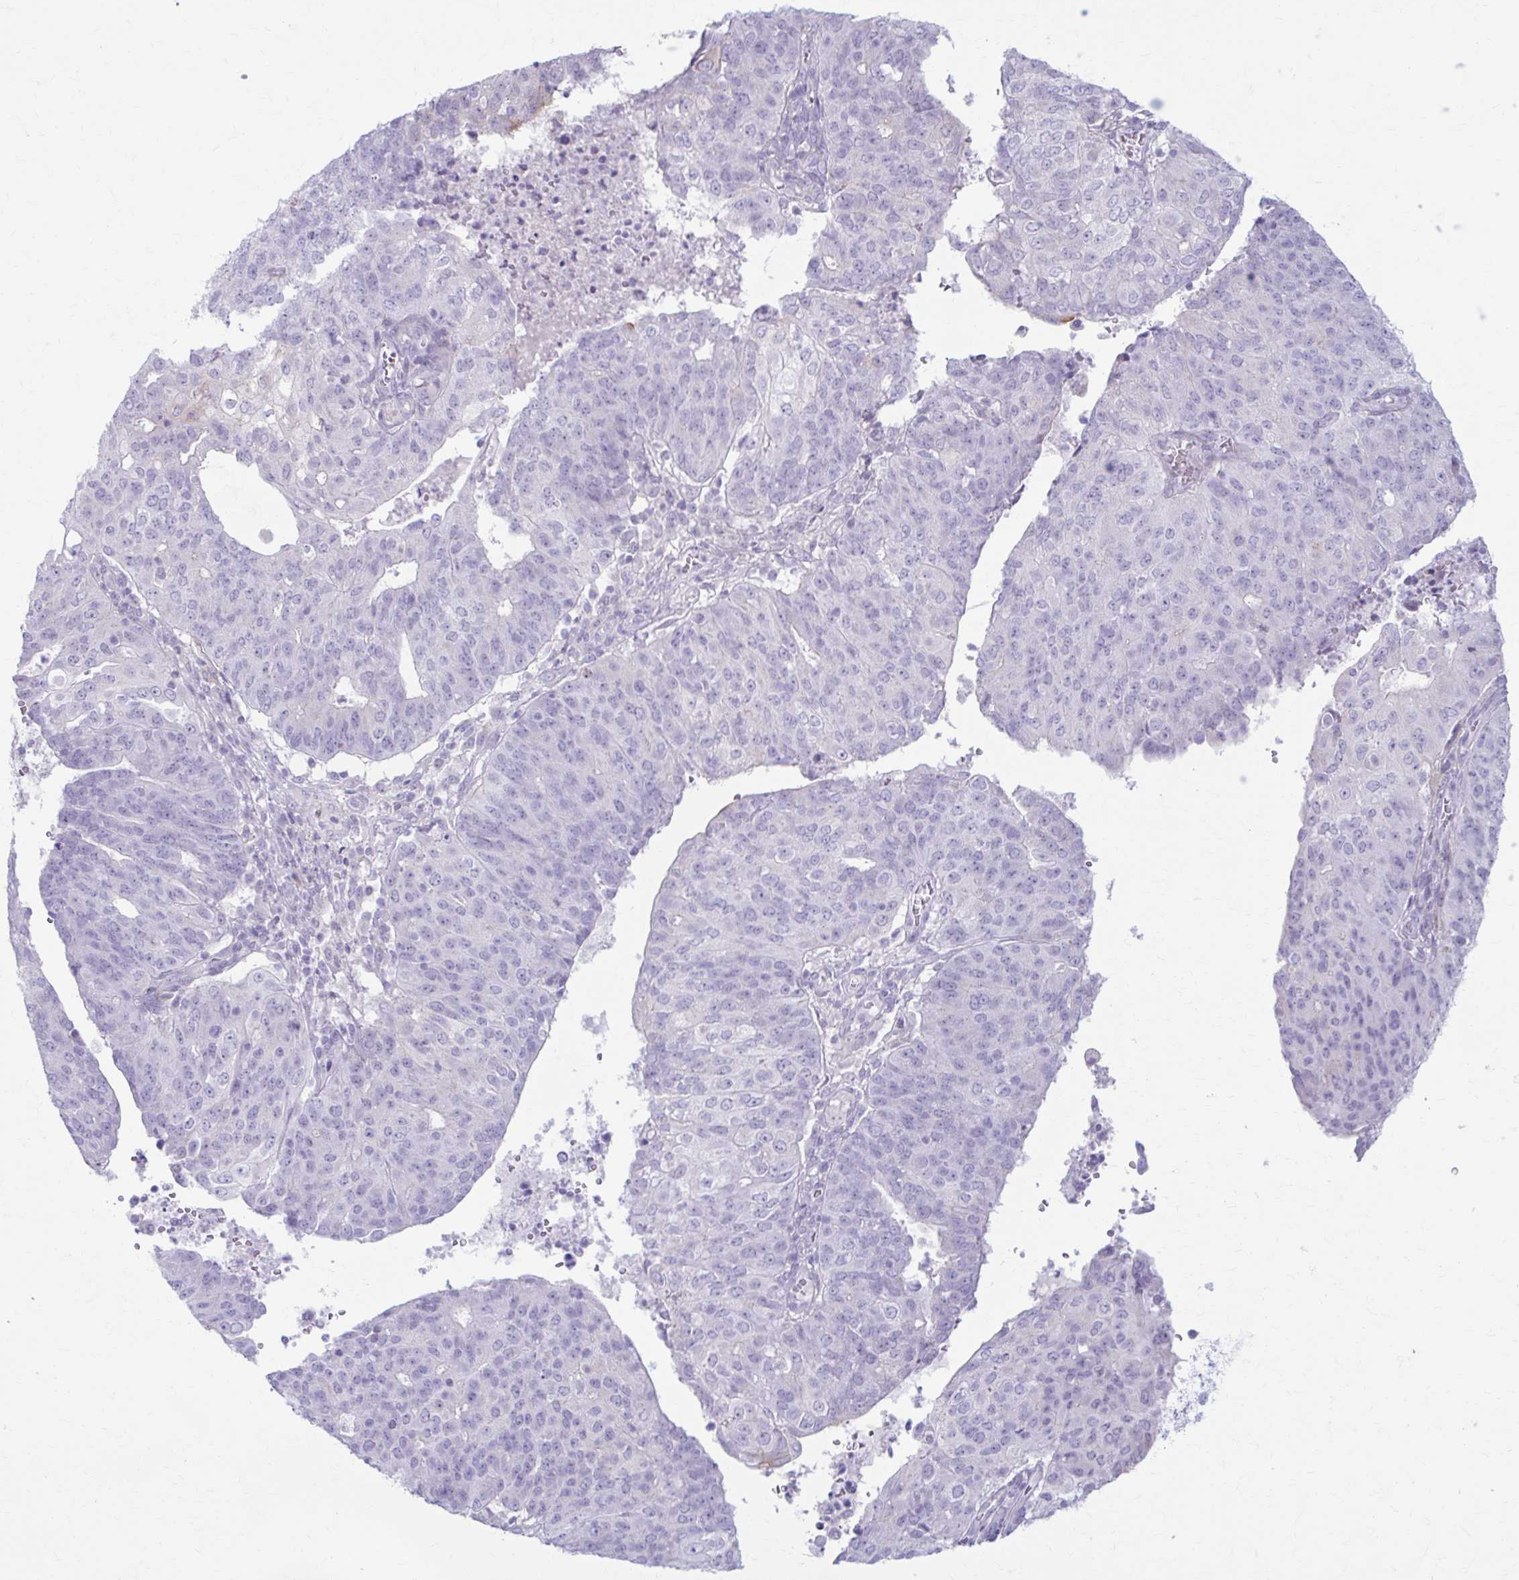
{"staining": {"intensity": "negative", "quantity": "none", "location": "none"}, "tissue": "endometrial cancer", "cell_type": "Tumor cells", "image_type": "cancer", "snomed": [{"axis": "morphology", "description": "Adenocarcinoma, NOS"}, {"axis": "topography", "description": "Endometrium"}], "caption": "Tumor cells show no significant protein positivity in adenocarcinoma (endometrial). The staining is performed using DAB brown chromogen with nuclei counter-stained in using hematoxylin.", "gene": "LDLRAP1", "patient": {"sex": "female", "age": 82}}